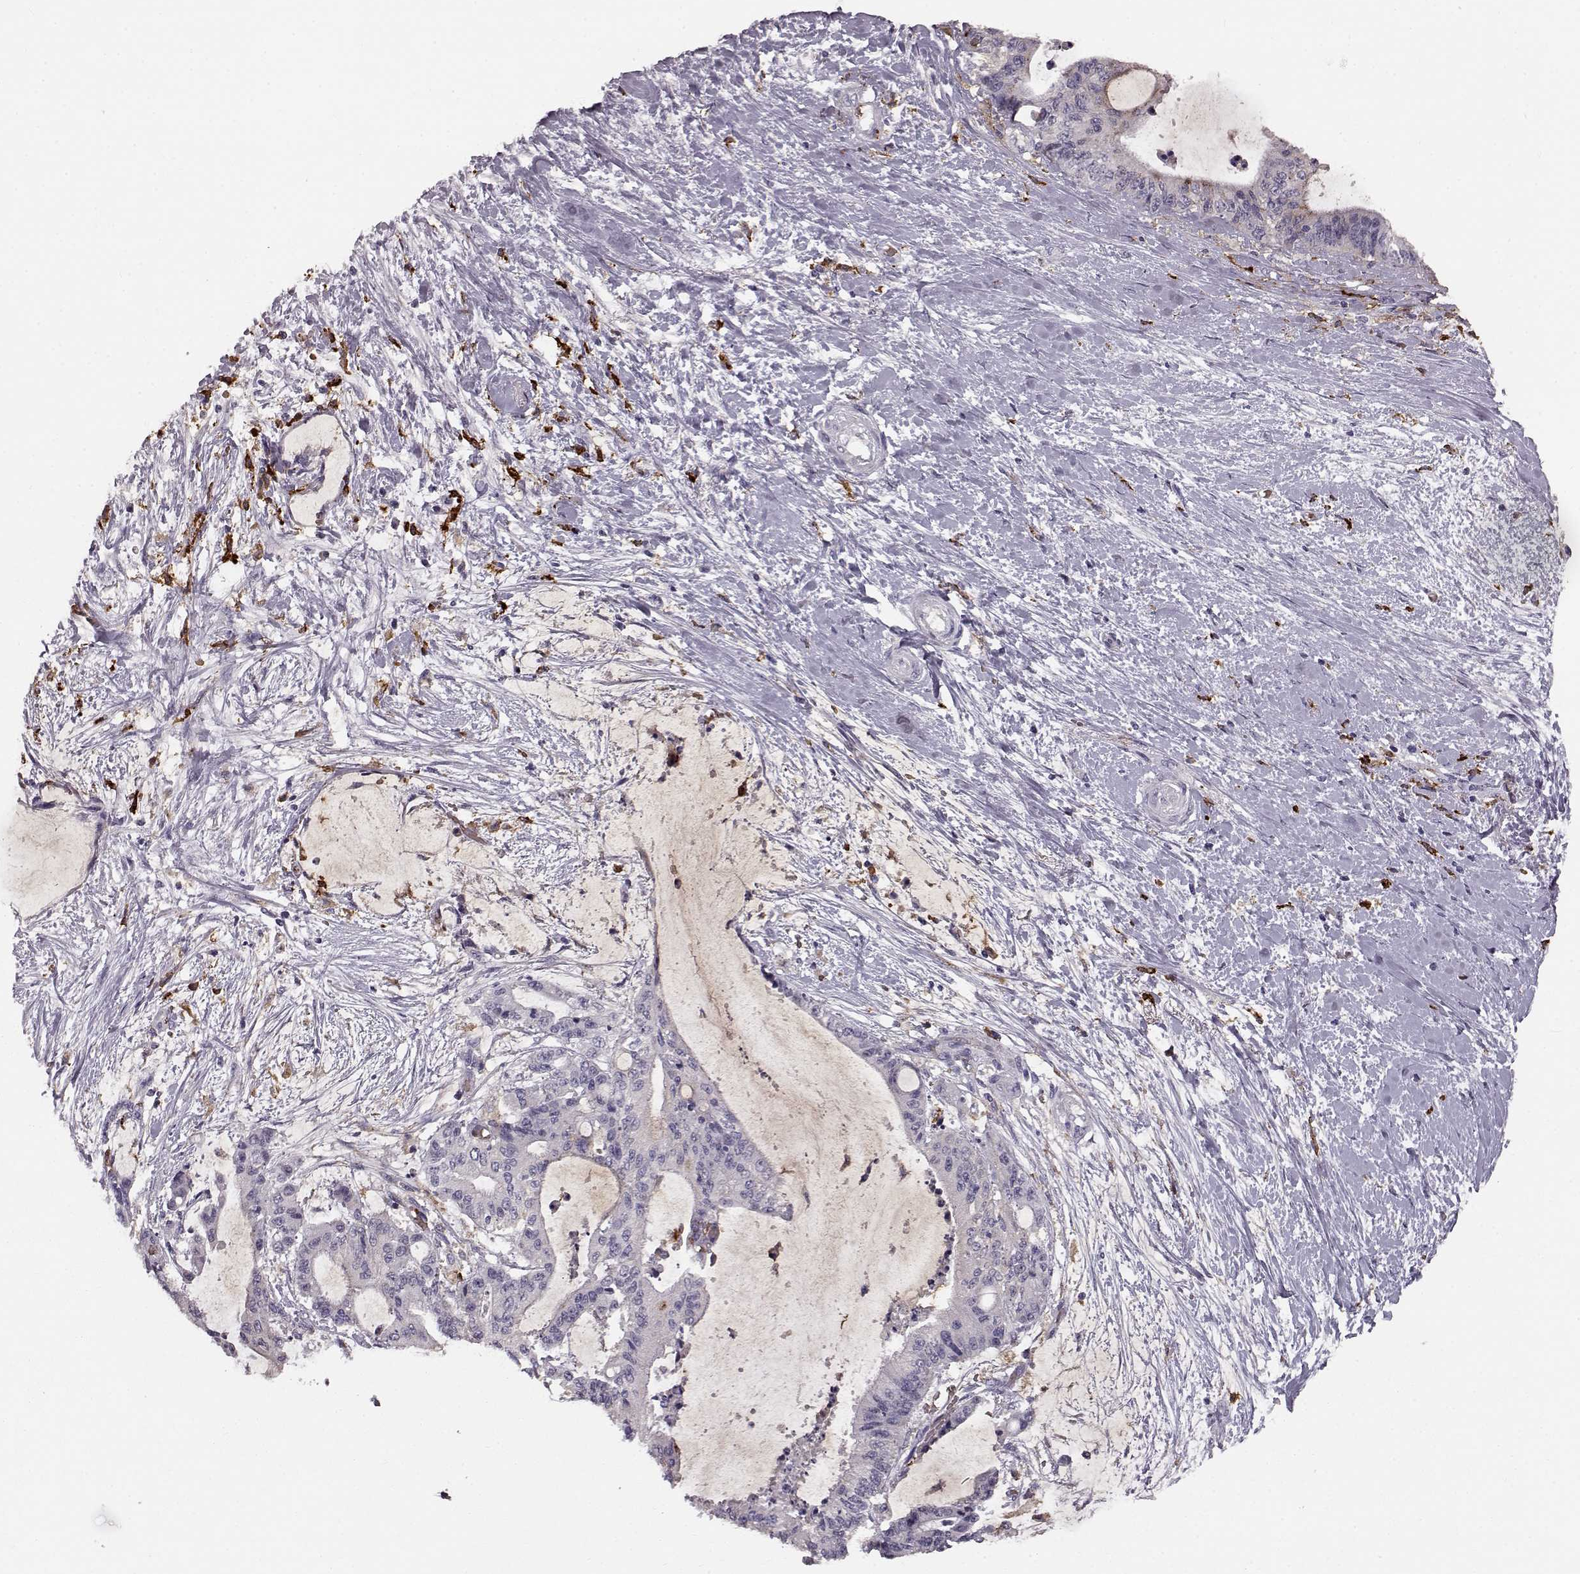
{"staining": {"intensity": "negative", "quantity": "none", "location": "none"}, "tissue": "liver cancer", "cell_type": "Tumor cells", "image_type": "cancer", "snomed": [{"axis": "morphology", "description": "Cholangiocarcinoma"}, {"axis": "topography", "description": "Liver"}], "caption": "A high-resolution micrograph shows IHC staining of liver cancer (cholangiocarcinoma), which demonstrates no significant staining in tumor cells.", "gene": "CCNF", "patient": {"sex": "female", "age": 73}}